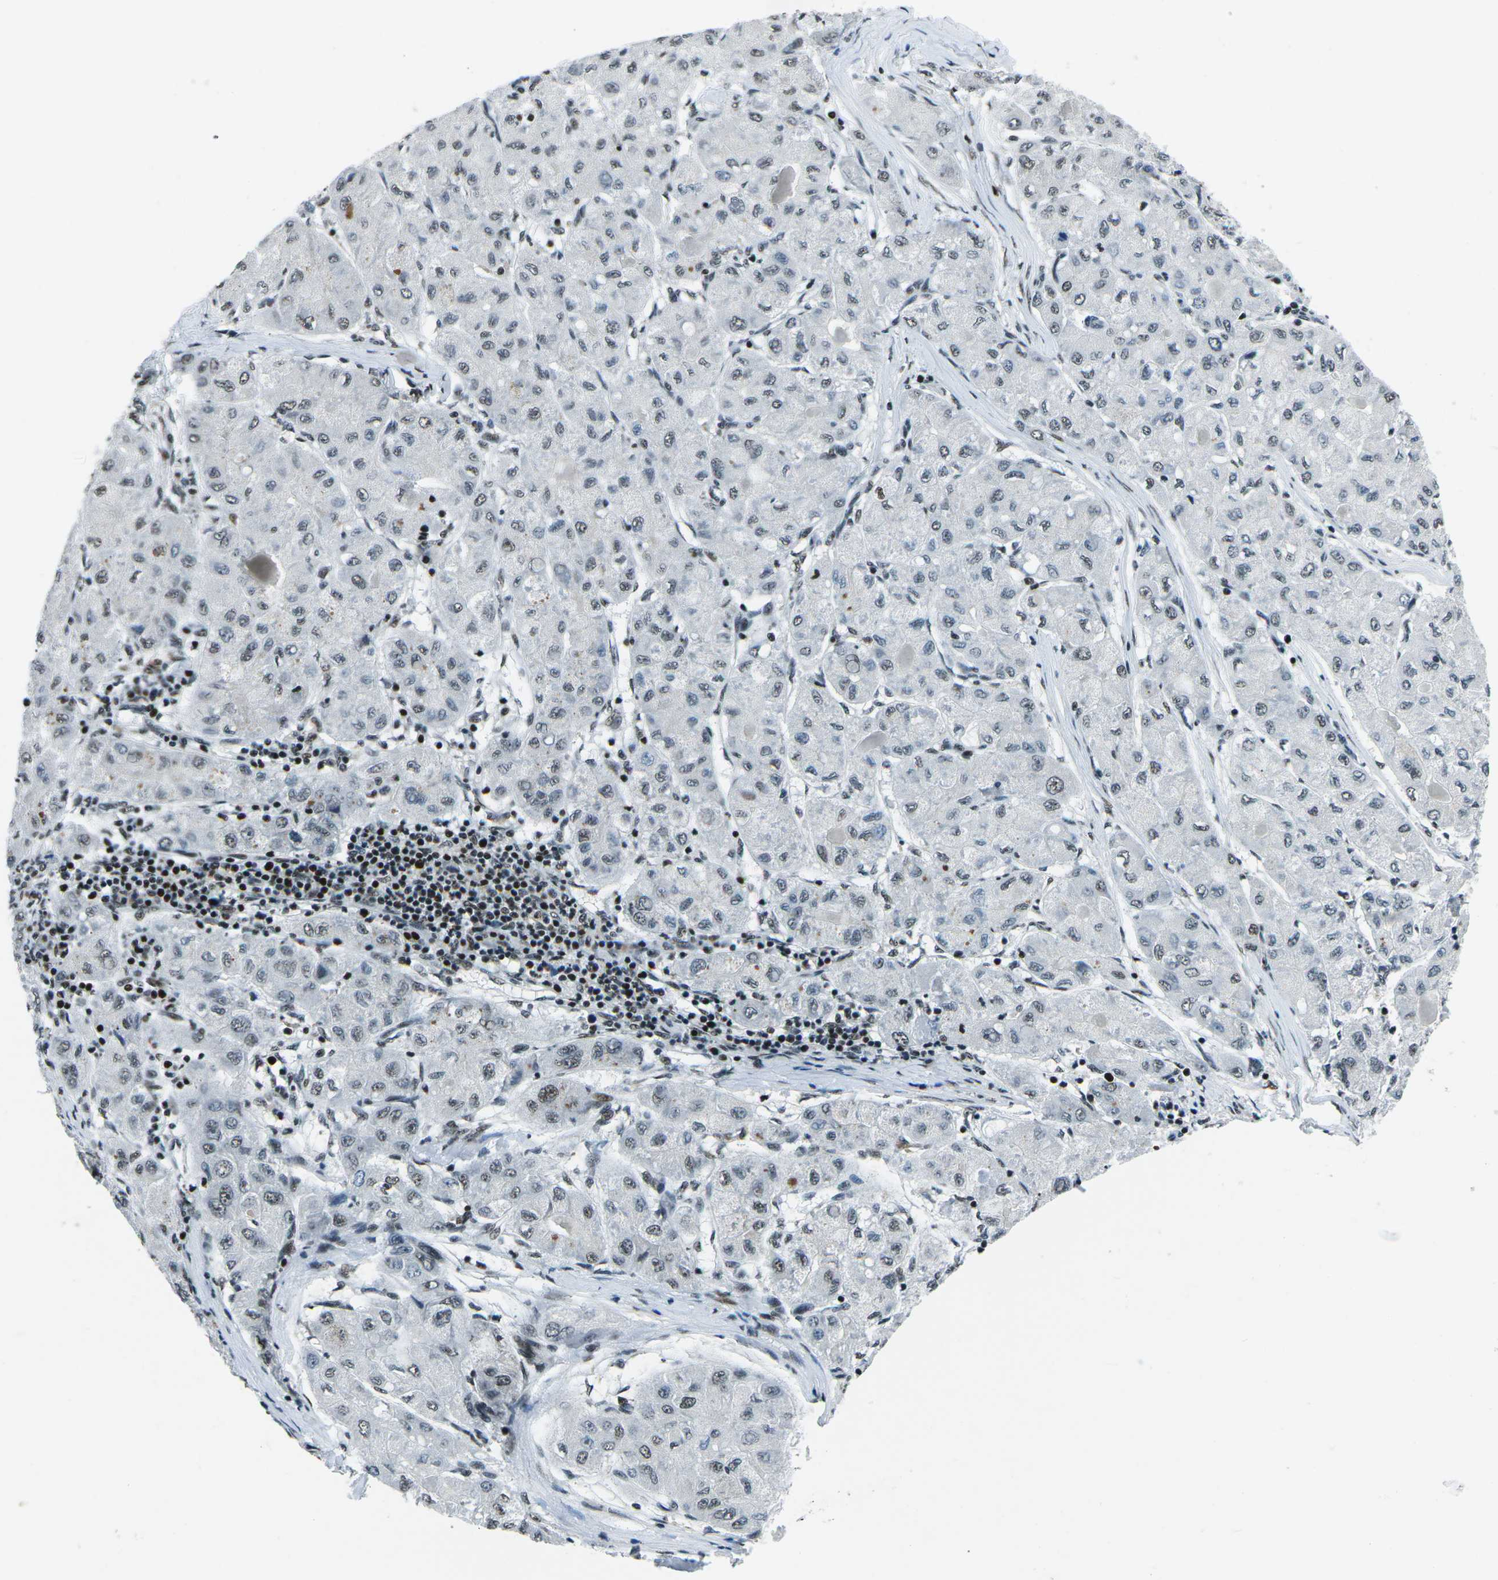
{"staining": {"intensity": "weak", "quantity": ">75%", "location": "nuclear"}, "tissue": "liver cancer", "cell_type": "Tumor cells", "image_type": "cancer", "snomed": [{"axis": "morphology", "description": "Carcinoma, Hepatocellular, NOS"}, {"axis": "topography", "description": "Liver"}], "caption": "Human liver hepatocellular carcinoma stained with a protein marker exhibits weak staining in tumor cells.", "gene": "RBL2", "patient": {"sex": "male", "age": 80}}